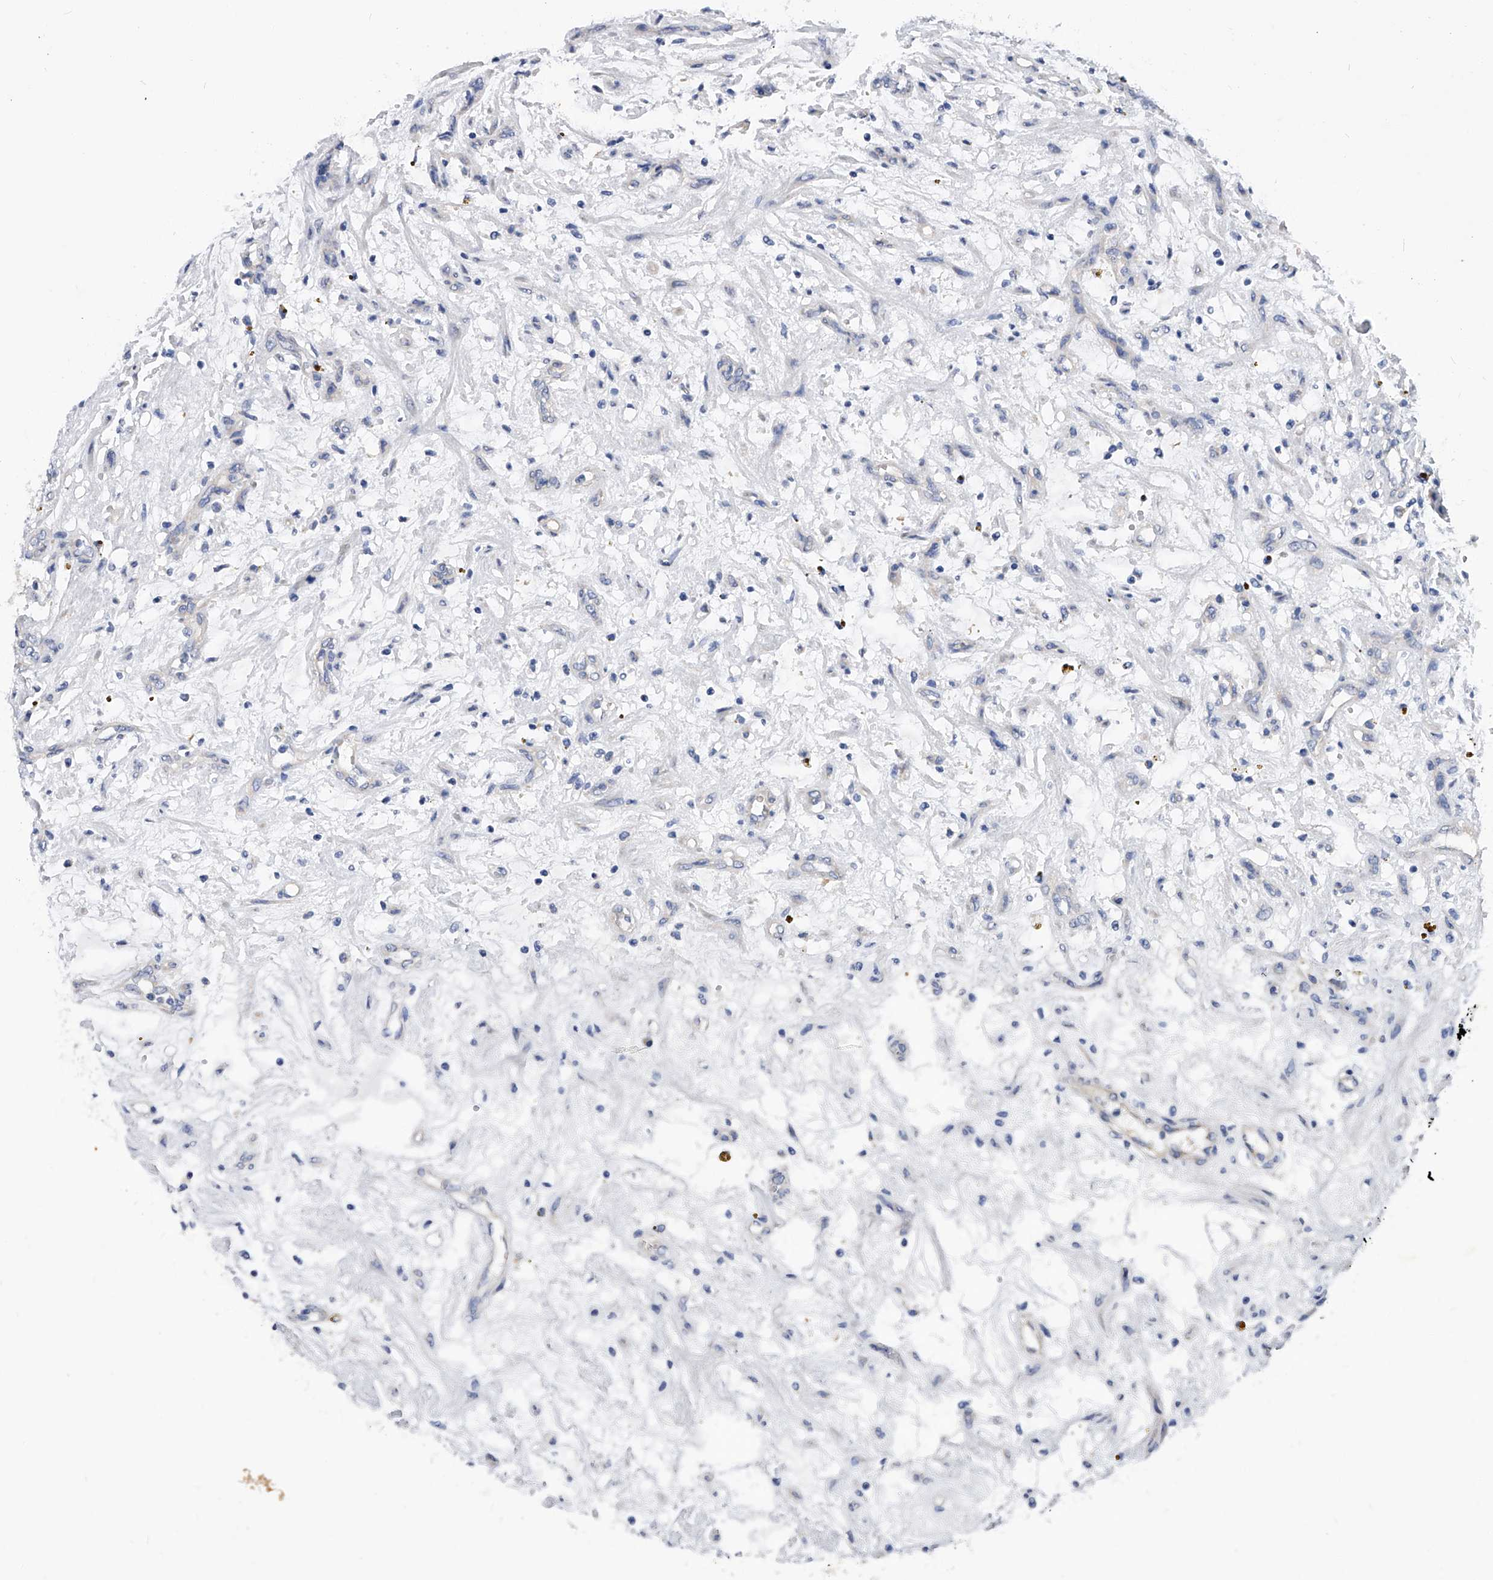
{"staining": {"intensity": "negative", "quantity": "none", "location": "none"}, "tissue": "renal cancer", "cell_type": "Tumor cells", "image_type": "cancer", "snomed": [{"axis": "morphology", "description": "Adenocarcinoma, NOS"}, {"axis": "topography", "description": "Kidney"}], "caption": "Tumor cells show no significant protein positivity in renal cancer (adenocarcinoma).", "gene": "PPP5C", "patient": {"sex": "female", "age": 57}}